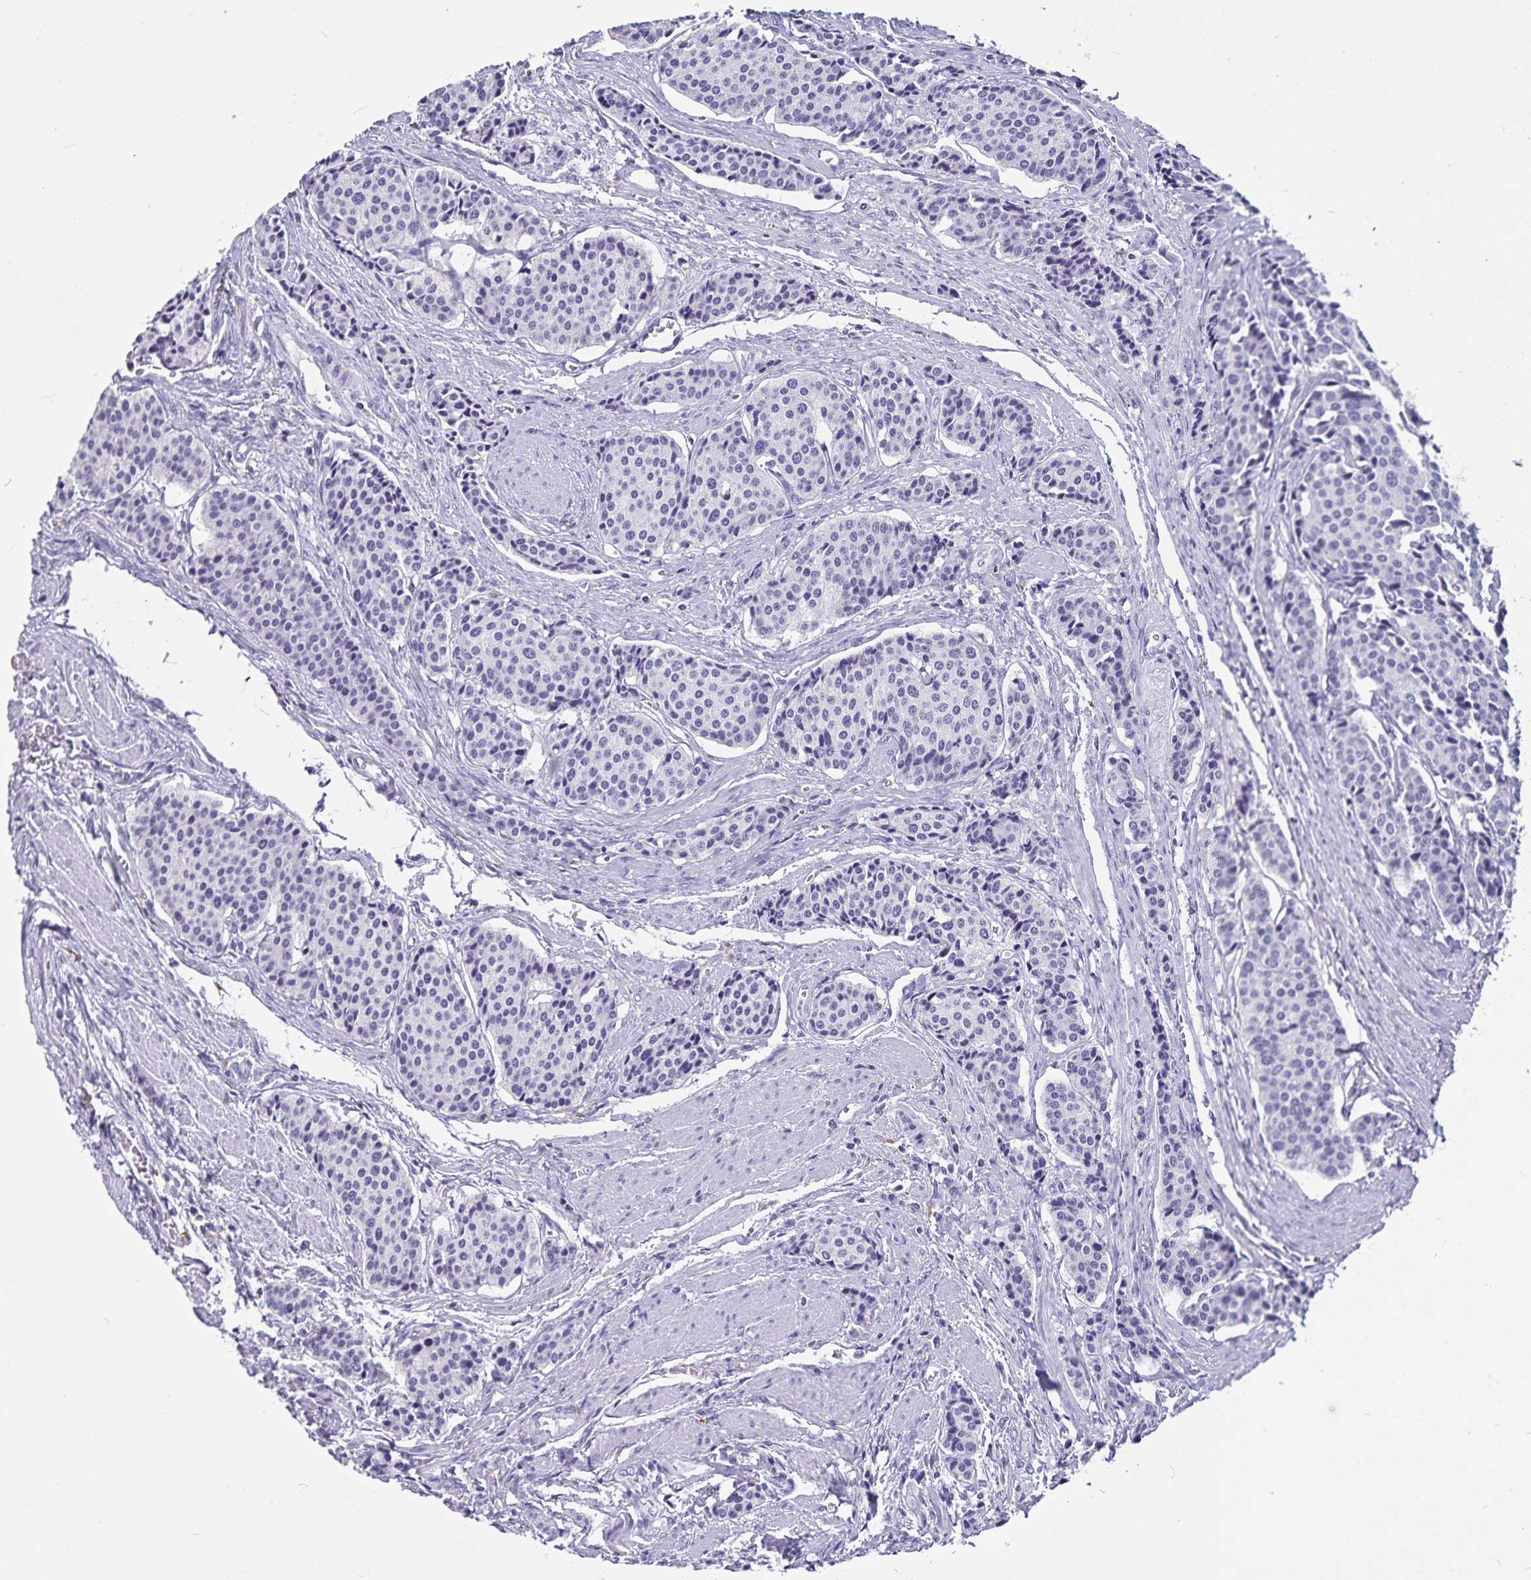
{"staining": {"intensity": "negative", "quantity": "none", "location": "none"}, "tissue": "carcinoid", "cell_type": "Tumor cells", "image_type": "cancer", "snomed": [{"axis": "morphology", "description": "Carcinoid, malignant, NOS"}, {"axis": "topography", "description": "Small intestine"}], "caption": "The immunohistochemistry micrograph has no significant staining in tumor cells of carcinoid tissue.", "gene": "PLAC1", "patient": {"sex": "male", "age": 73}}